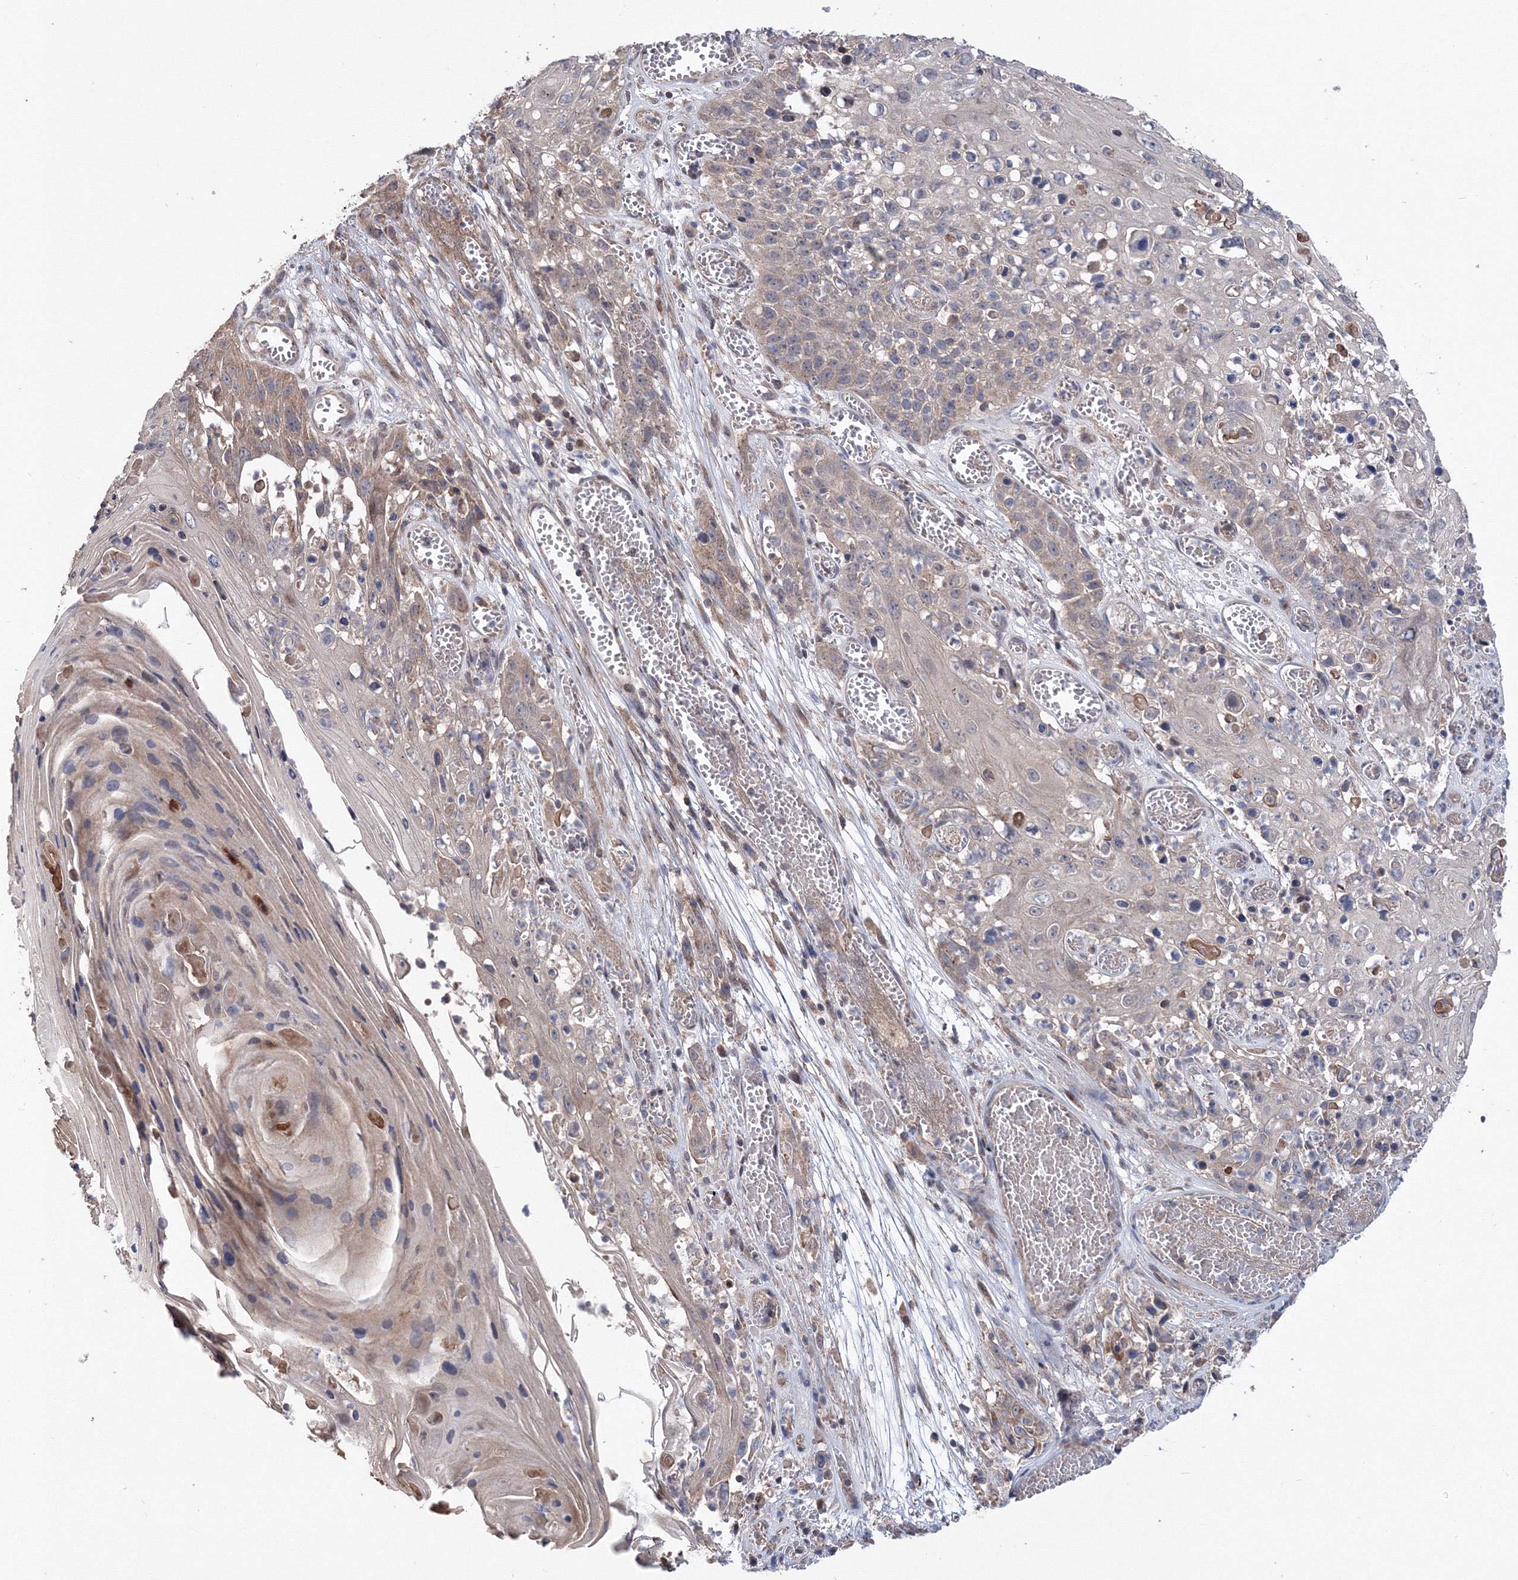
{"staining": {"intensity": "negative", "quantity": "none", "location": "none"}, "tissue": "skin cancer", "cell_type": "Tumor cells", "image_type": "cancer", "snomed": [{"axis": "morphology", "description": "Squamous cell carcinoma, NOS"}, {"axis": "topography", "description": "Skin"}], "caption": "This is an immunohistochemistry (IHC) histopathology image of squamous cell carcinoma (skin). There is no expression in tumor cells.", "gene": "PPP2R2B", "patient": {"sex": "male", "age": 55}}